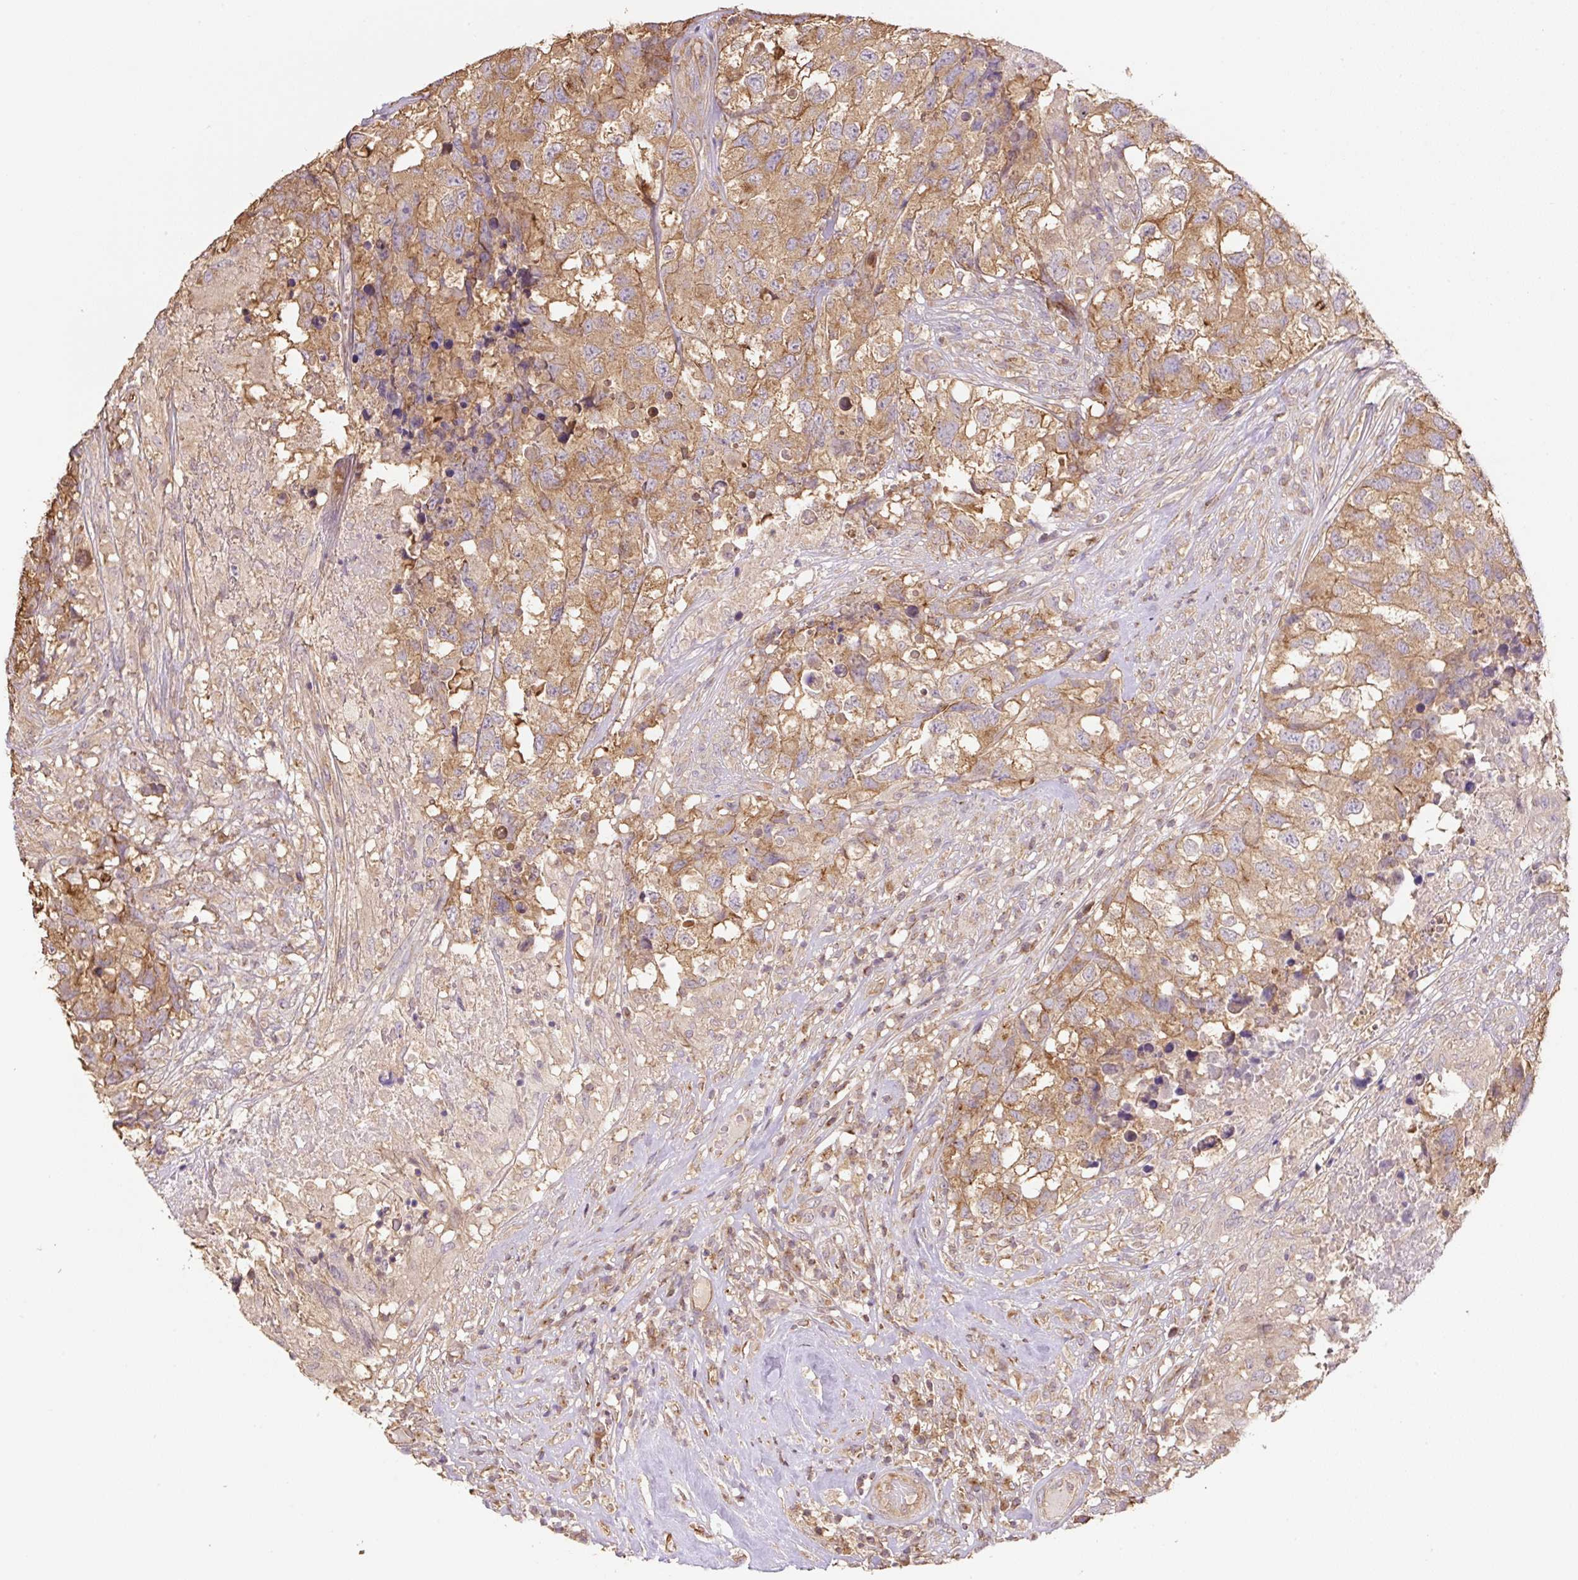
{"staining": {"intensity": "moderate", "quantity": ">75%", "location": "cytoplasmic/membranous"}, "tissue": "testis cancer", "cell_type": "Tumor cells", "image_type": "cancer", "snomed": [{"axis": "morphology", "description": "Carcinoma, Embryonal, NOS"}, {"axis": "topography", "description": "Testis"}], "caption": "This image demonstrates IHC staining of human embryonal carcinoma (testis), with medium moderate cytoplasmic/membranous staining in about >75% of tumor cells.", "gene": "COX8A", "patient": {"sex": "male", "age": 83}}